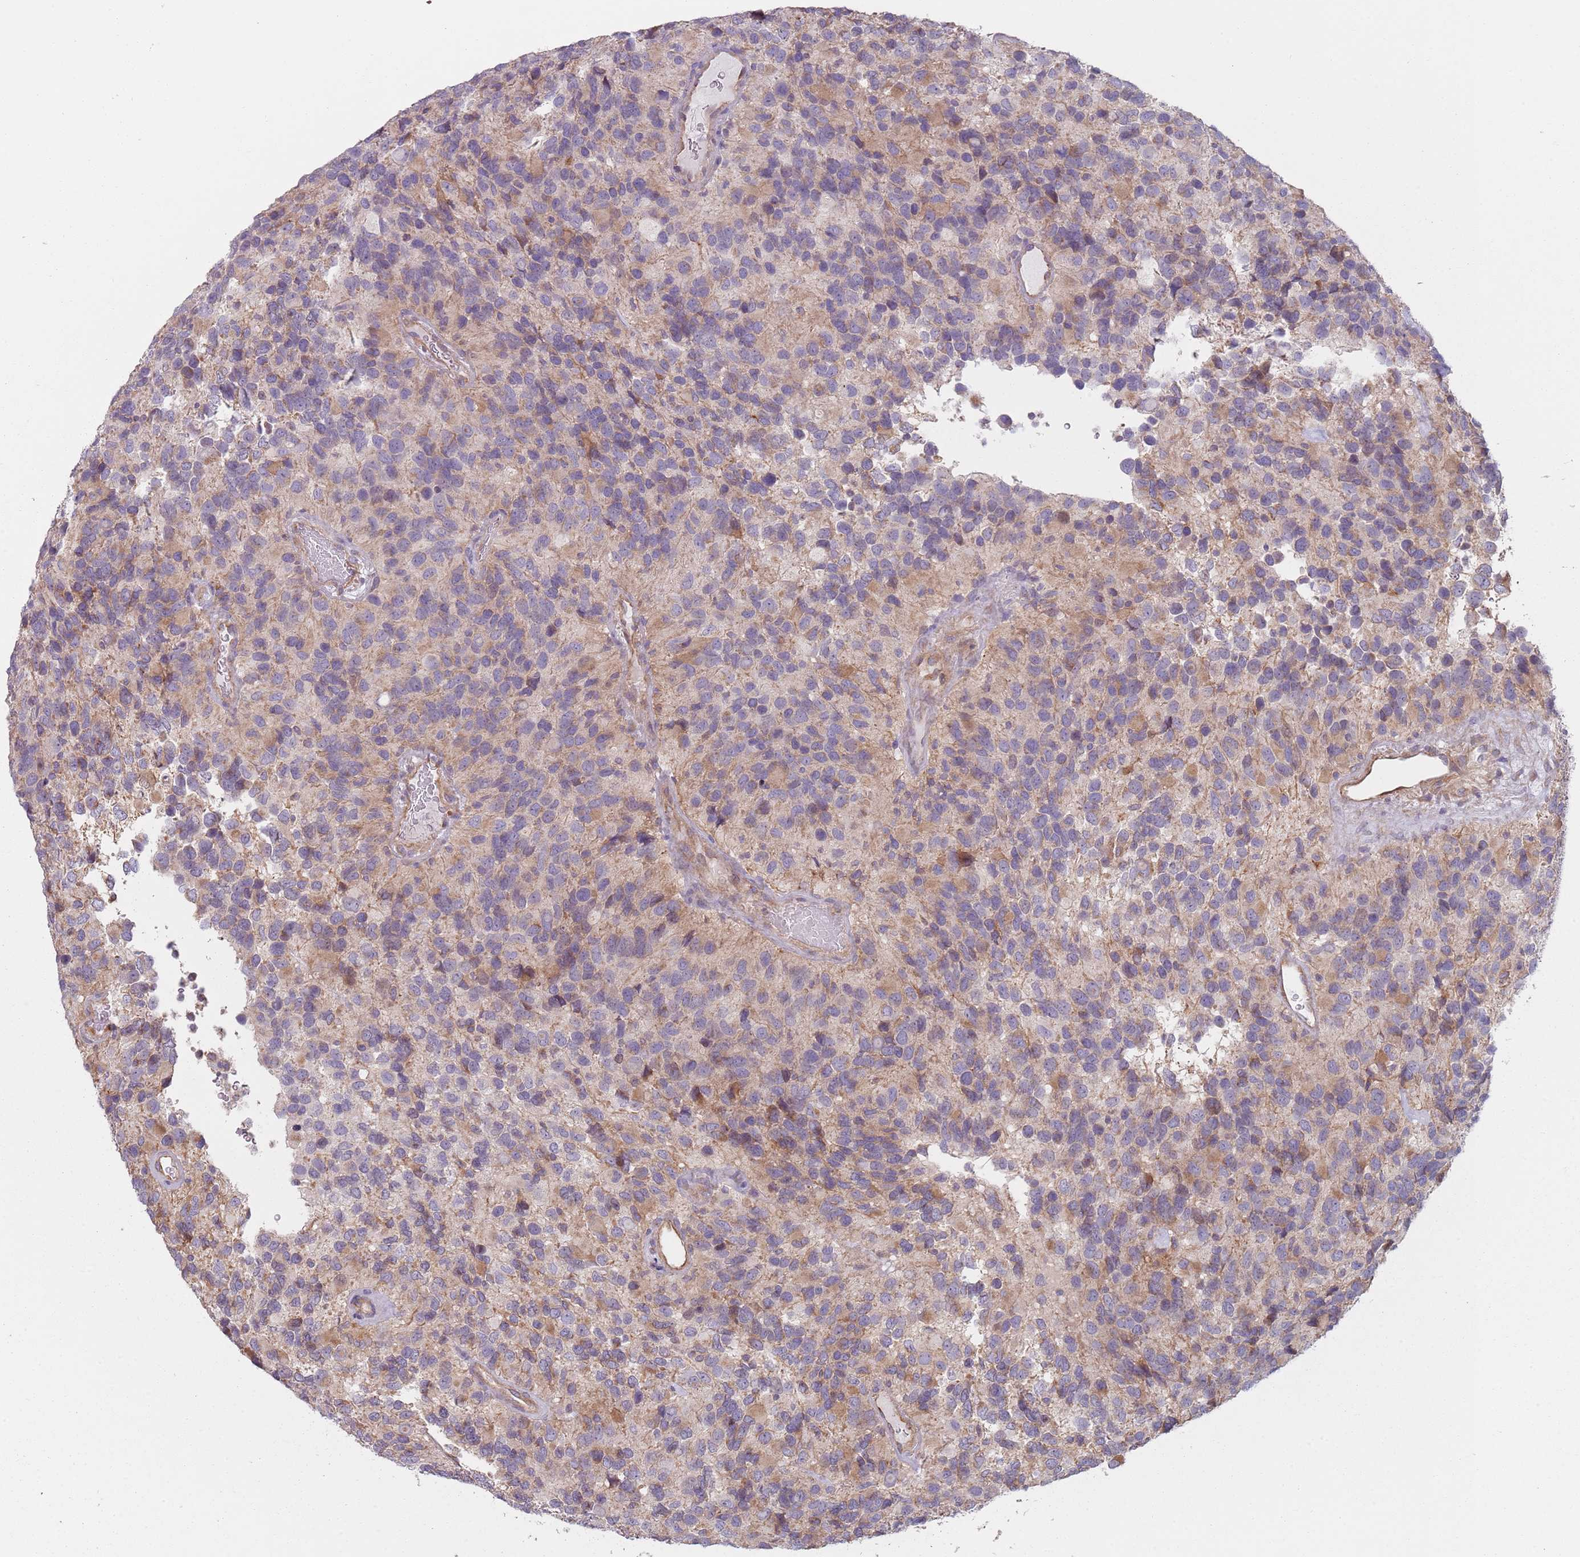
{"staining": {"intensity": "weak", "quantity": "25%-75%", "location": "cytoplasmic/membranous"}, "tissue": "glioma", "cell_type": "Tumor cells", "image_type": "cancer", "snomed": [{"axis": "morphology", "description": "Glioma, malignant, High grade"}, {"axis": "topography", "description": "Brain"}], "caption": "Immunohistochemistry micrograph of neoplastic tissue: malignant glioma (high-grade) stained using IHC shows low levels of weak protein expression localized specifically in the cytoplasmic/membranous of tumor cells, appearing as a cytoplasmic/membranous brown color.", "gene": "GAS8", "patient": {"sex": "male", "age": 77}}